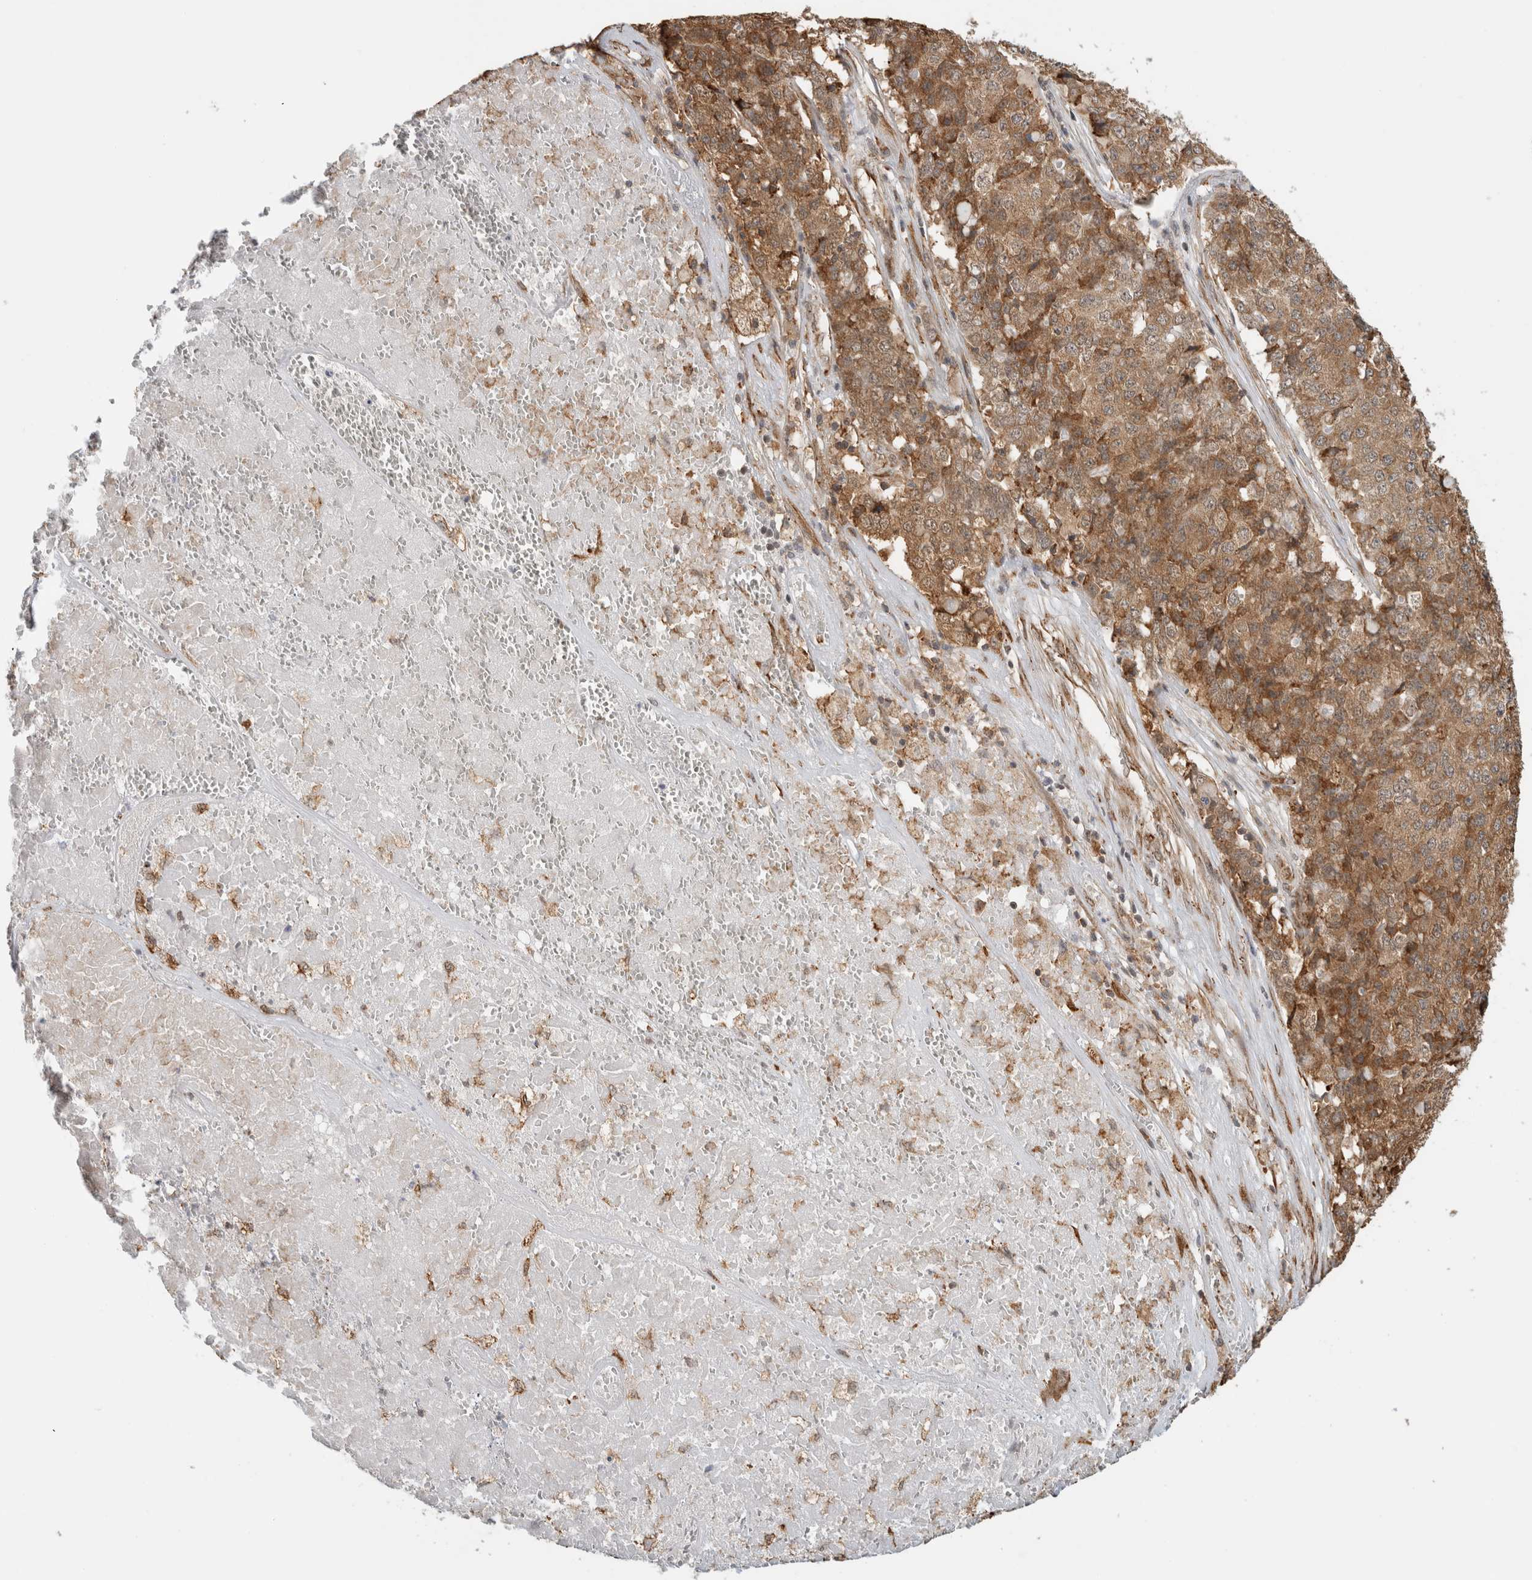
{"staining": {"intensity": "moderate", "quantity": ">75%", "location": "cytoplasmic/membranous"}, "tissue": "pancreatic cancer", "cell_type": "Tumor cells", "image_type": "cancer", "snomed": [{"axis": "morphology", "description": "Adenocarcinoma, NOS"}, {"axis": "topography", "description": "Pancreas"}], "caption": "Adenocarcinoma (pancreatic) tissue reveals moderate cytoplasmic/membranous expression in about >75% of tumor cells, visualized by immunohistochemistry. Nuclei are stained in blue.", "gene": "MS4A7", "patient": {"sex": "male", "age": 50}}